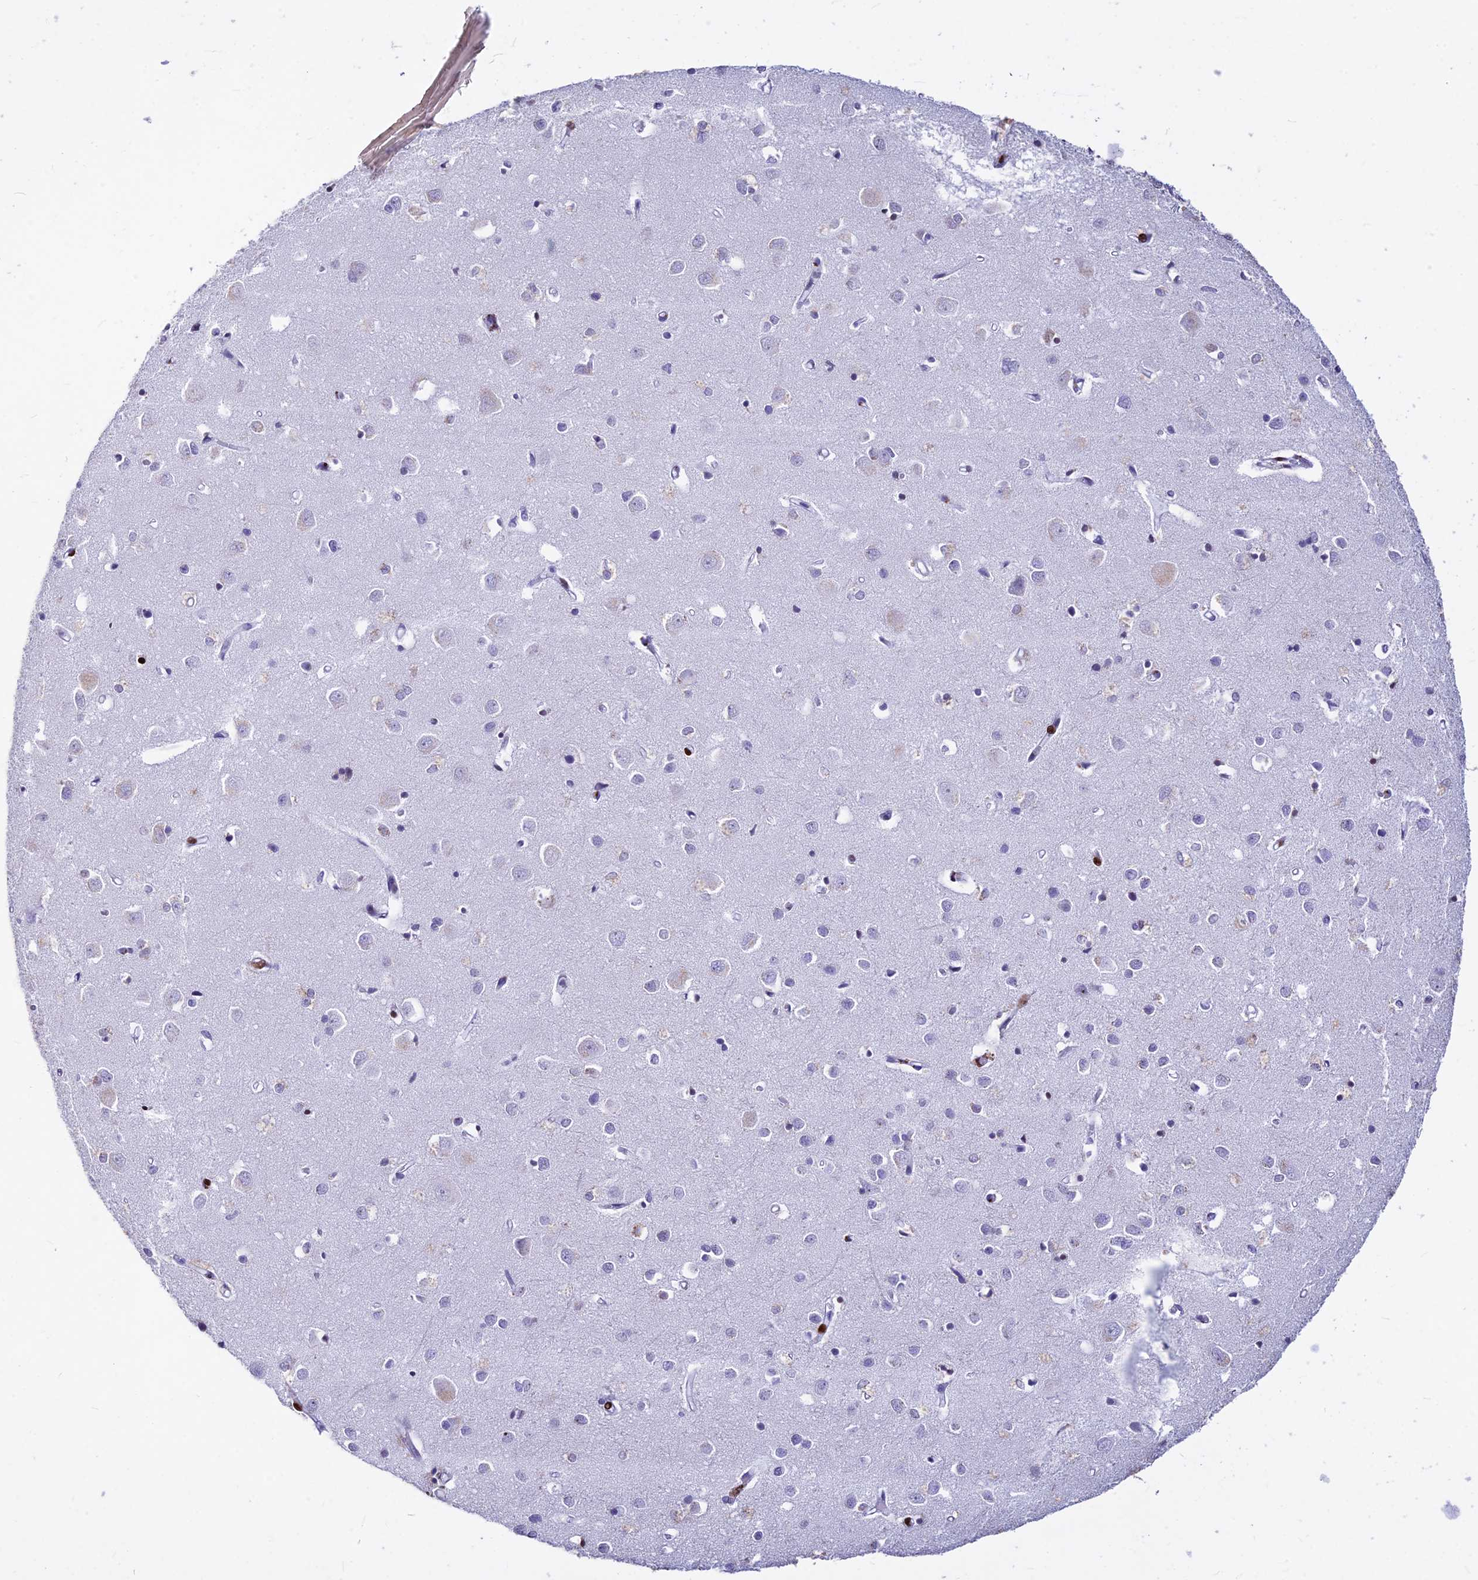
{"staining": {"intensity": "negative", "quantity": "none", "location": "none"}, "tissue": "cerebral cortex", "cell_type": "Endothelial cells", "image_type": "normal", "snomed": [{"axis": "morphology", "description": "Normal tissue, NOS"}, {"axis": "topography", "description": "Cerebral cortex"}], "caption": "DAB (3,3'-diaminobenzidine) immunohistochemical staining of normal cerebral cortex shows no significant positivity in endothelial cells.", "gene": "PRPS1", "patient": {"sex": "female", "age": 64}}